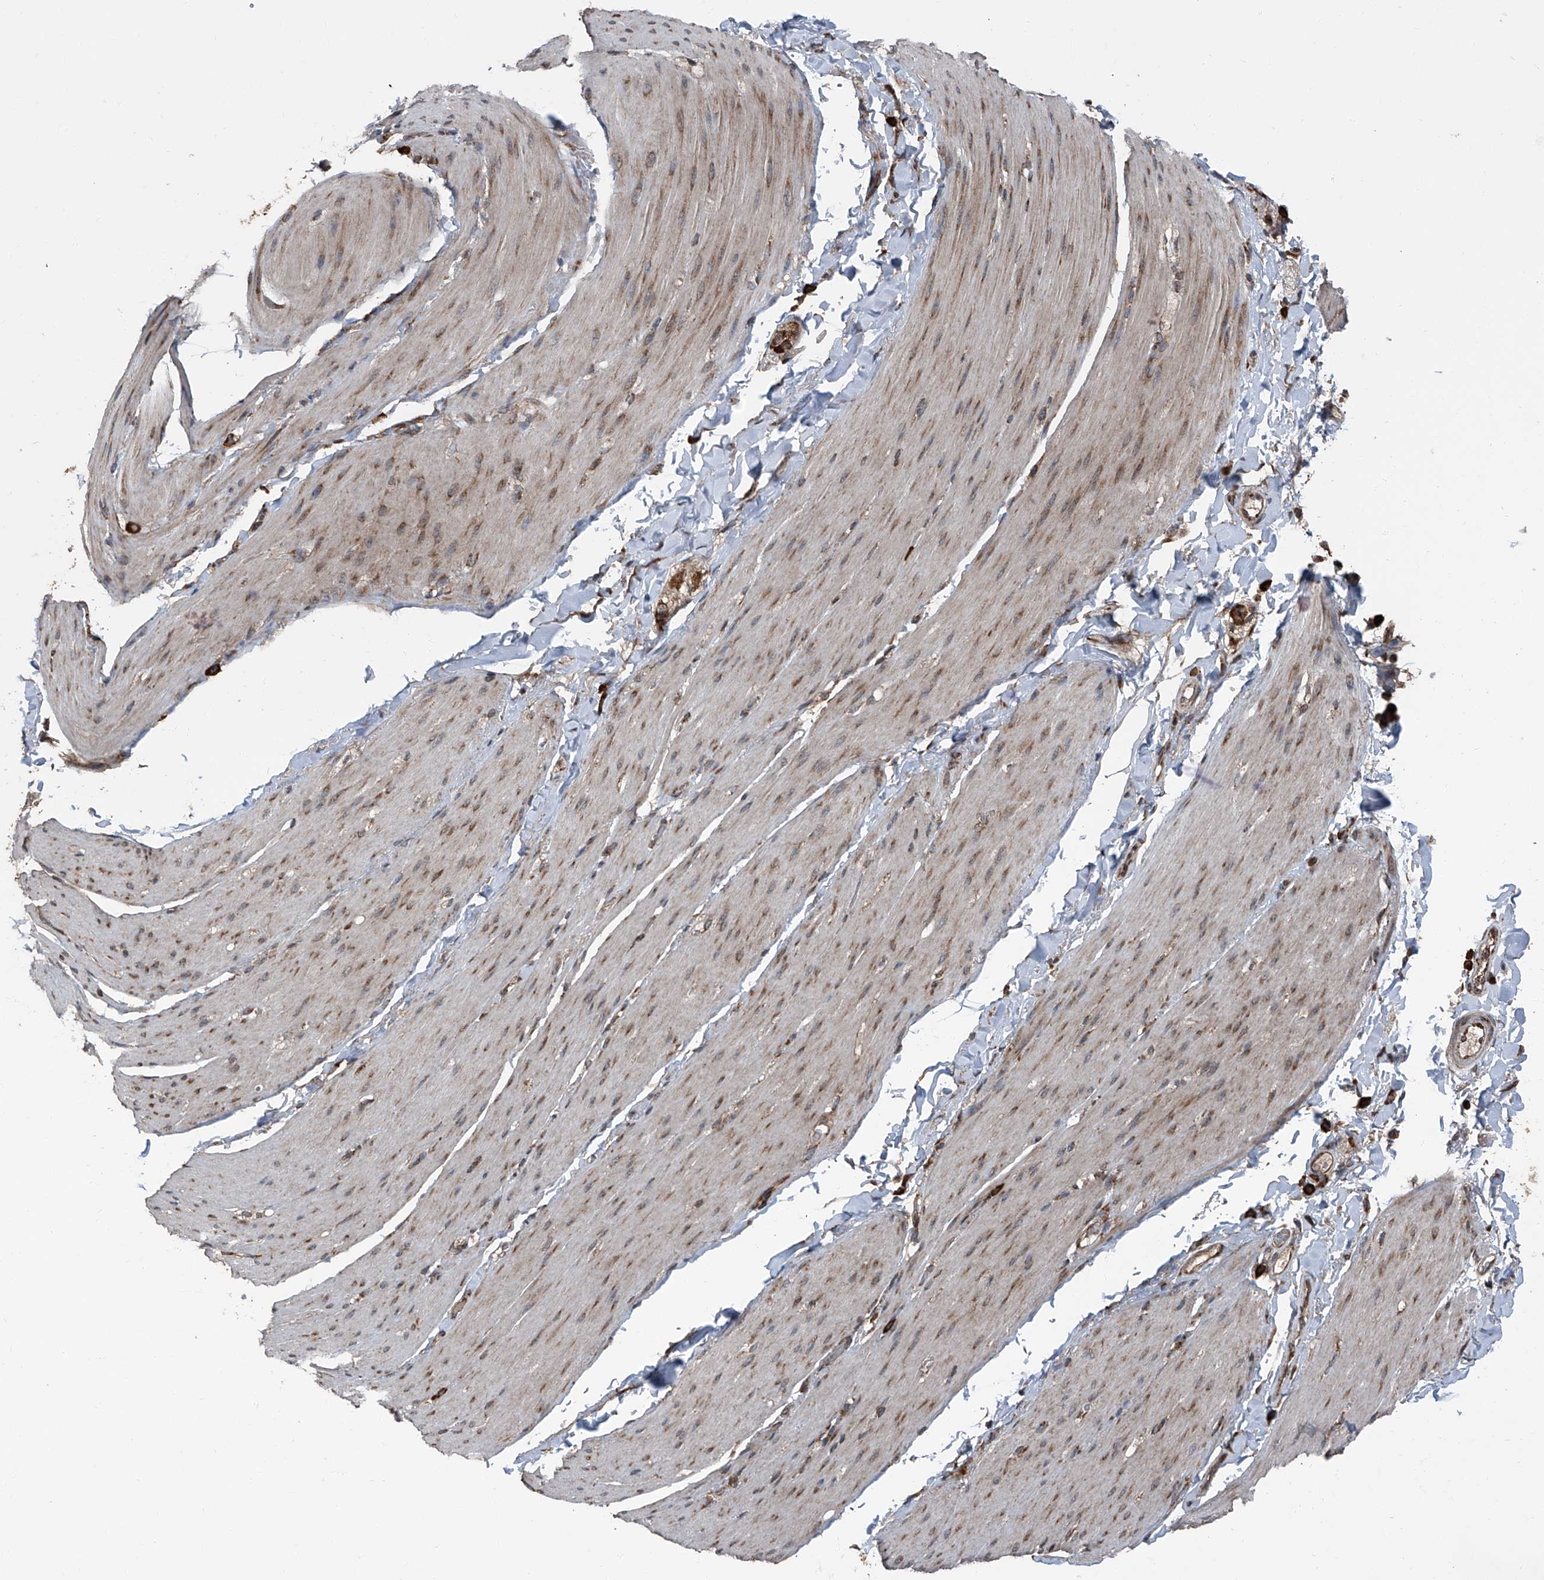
{"staining": {"intensity": "moderate", "quantity": "<25%", "location": "cytoplasmic/membranous"}, "tissue": "smooth muscle", "cell_type": "Smooth muscle cells", "image_type": "normal", "snomed": [{"axis": "morphology", "description": "Normal tissue, NOS"}, {"axis": "topography", "description": "Smooth muscle"}, {"axis": "topography", "description": "Small intestine"}], "caption": "Protein analysis of unremarkable smooth muscle displays moderate cytoplasmic/membranous expression in approximately <25% of smooth muscle cells. The protein is stained brown, and the nuclei are stained in blue (DAB (3,3'-diaminobenzidine) IHC with brightfield microscopy, high magnification).", "gene": "LIMK1", "patient": {"sex": "female", "age": 84}}